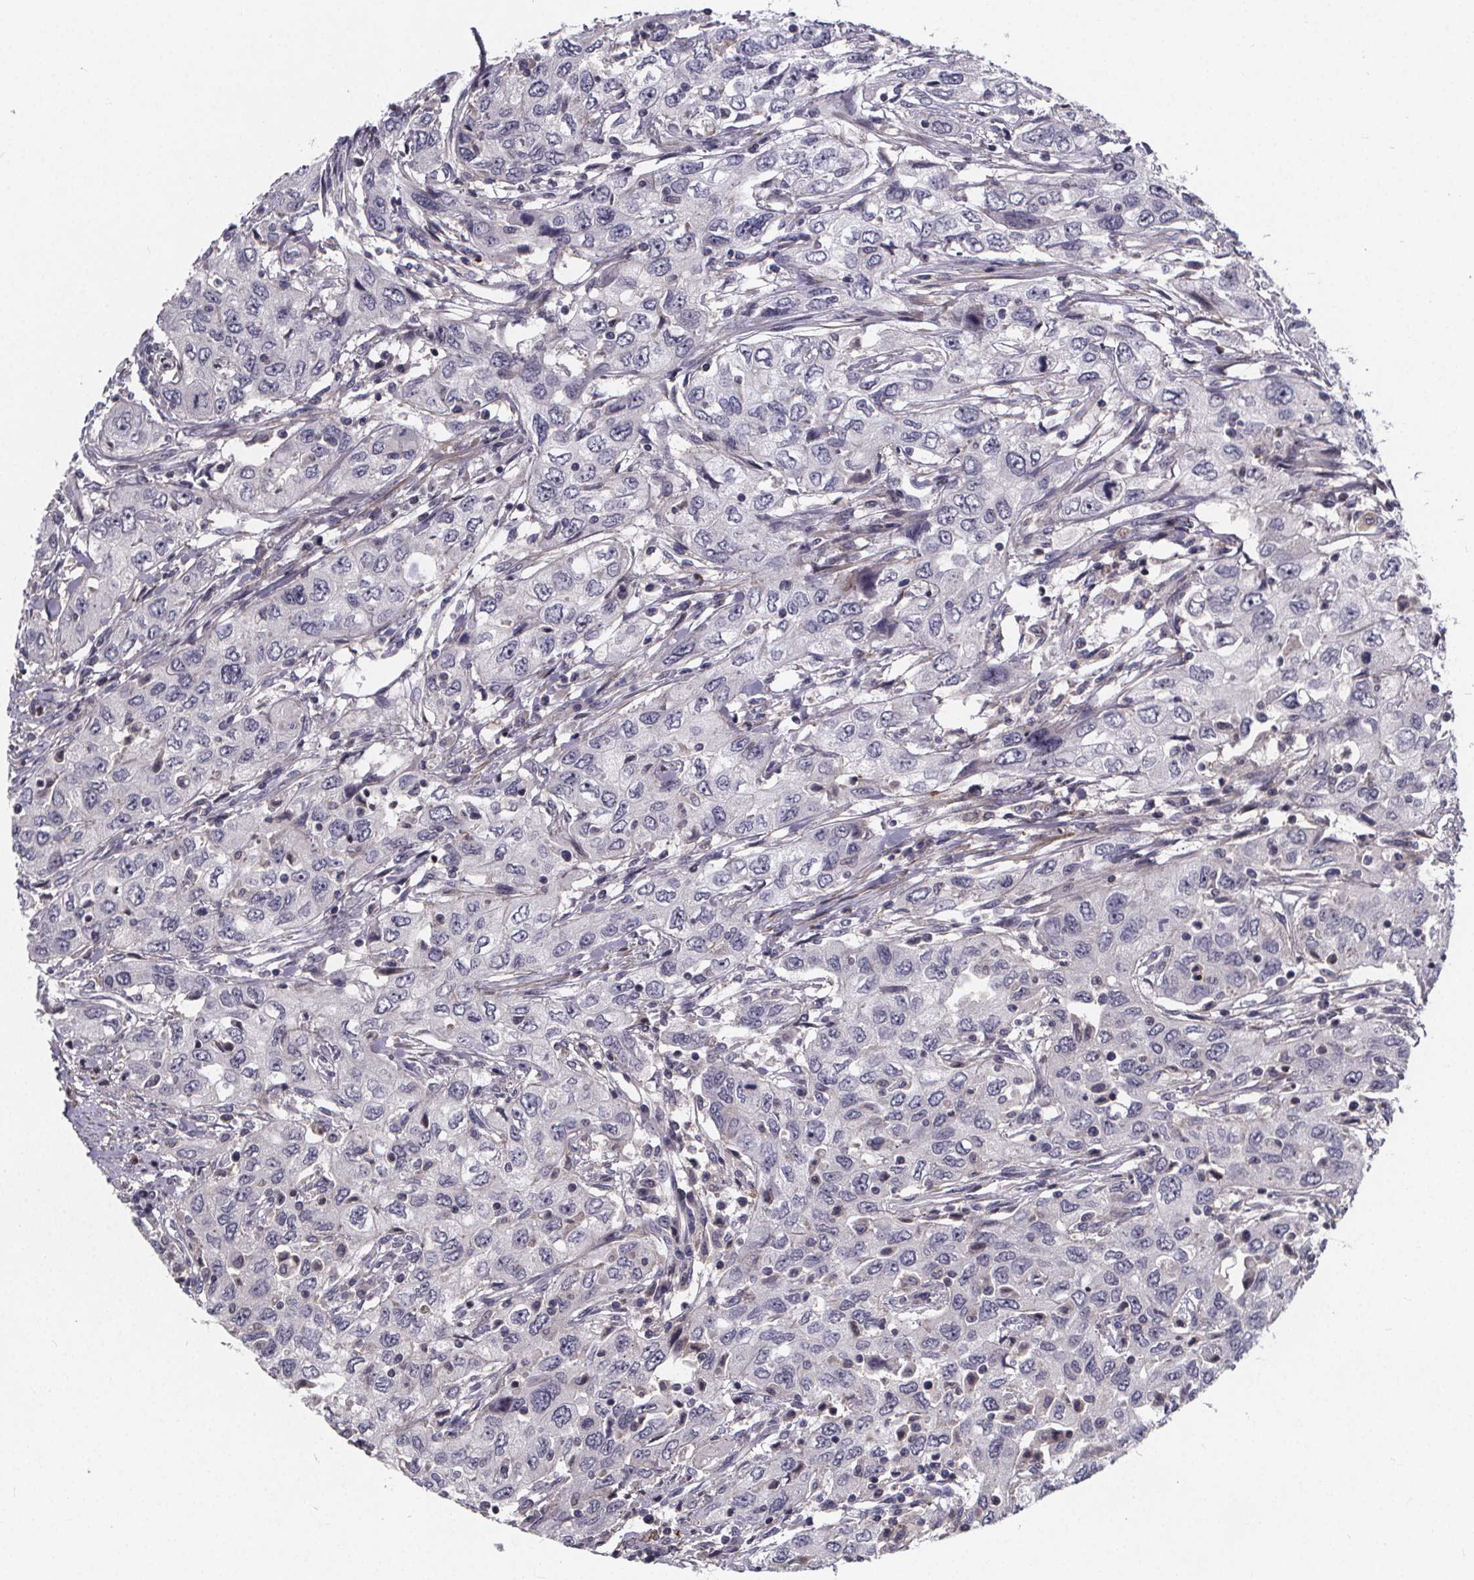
{"staining": {"intensity": "negative", "quantity": "none", "location": "none"}, "tissue": "urothelial cancer", "cell_type": "Tumor cells", "image_type": "cancer", "snomed": [{"axis": "morphology", "description": "Urothelial carcinoma, High grade"}, {"axis": "topography", "description": "Urinary bladder"}], "caption": "High-grade urothelial carcinoma was stained to show a protein in brown. There is no significant positivity in tumor cells.", "gene": "FBXW2", "patient": {"sex": "male", "age": 76}}